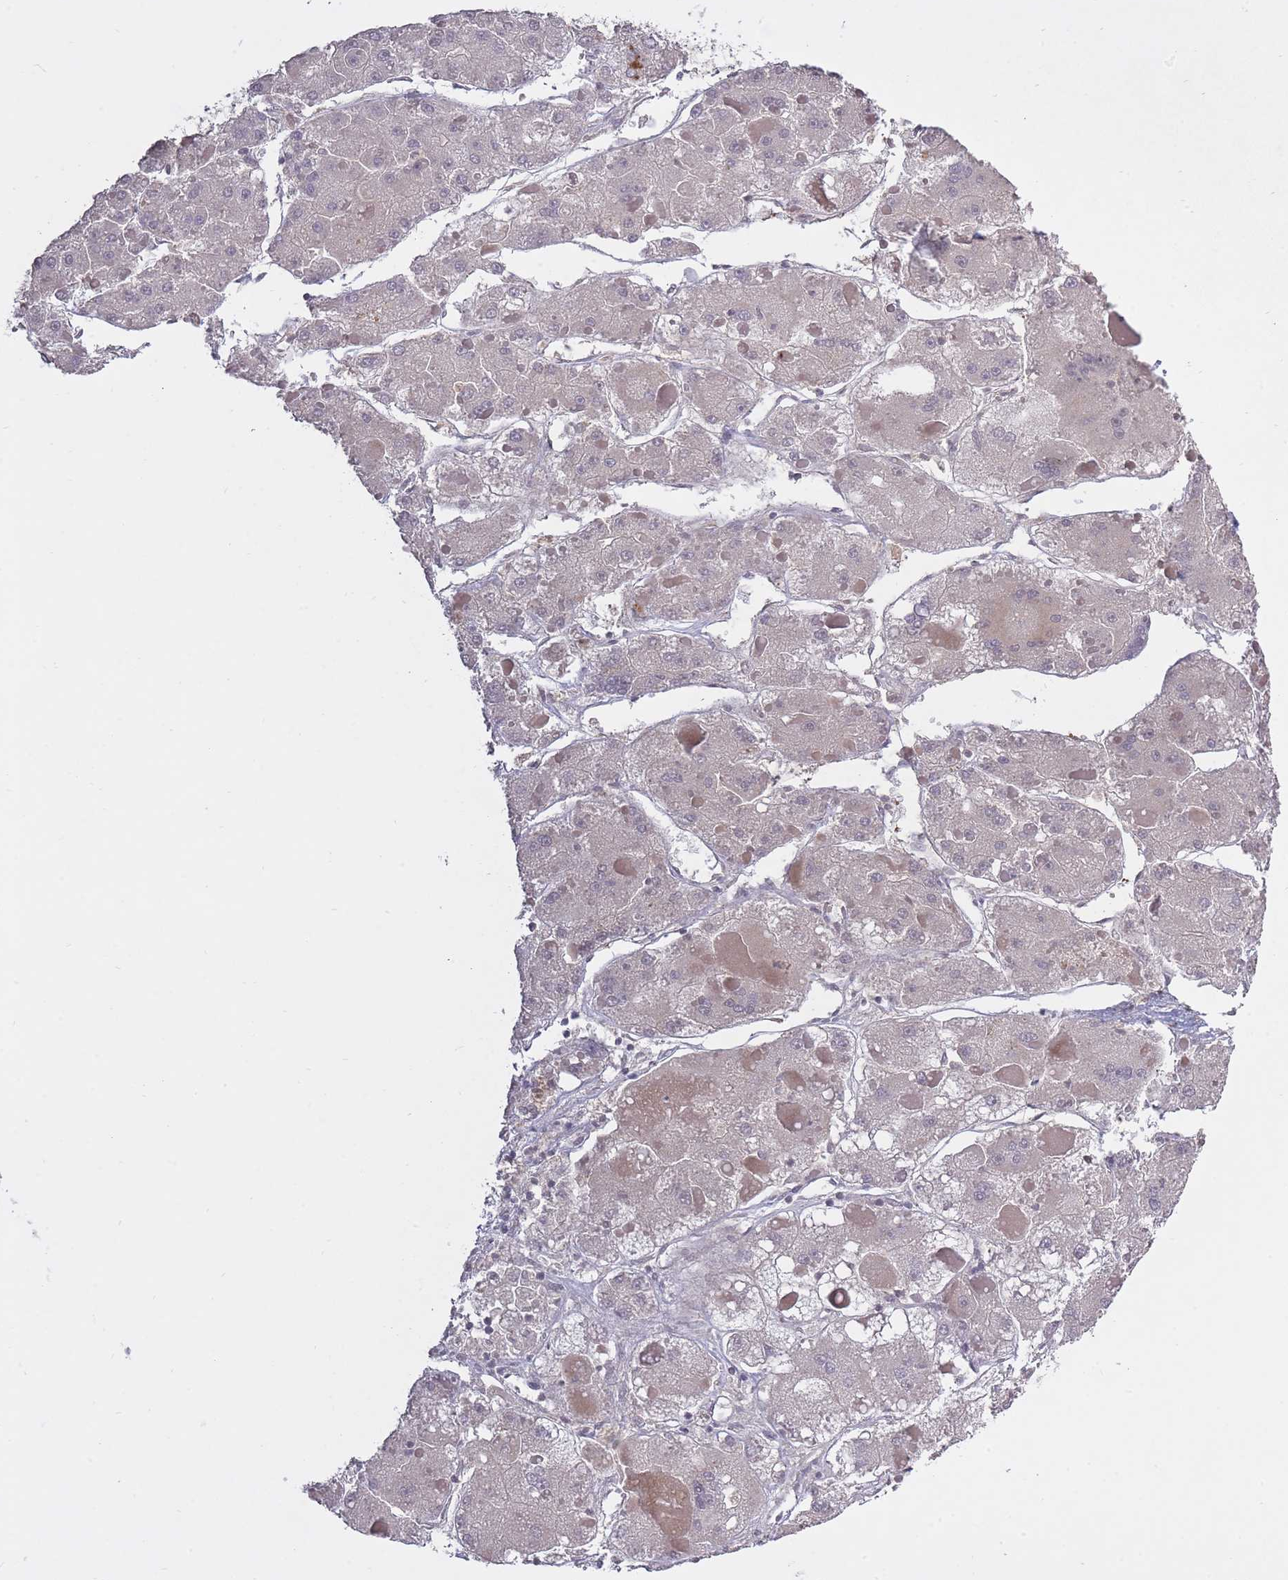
{"staining": {"intensity": "negative", "quantity": "none", "location": "none"}, "tissue": "liver cancer", "cell_type": "Tumor cells", "image_type": "cancer", "snomed": [{"axis": "morphology", "description": "Carcinoma, Hepatocellular, NOS"}, {"axis": "topography", "description": "Liver"}], "caption": "IHC of human liver cancer demonstrates no staining in tumor cells. (DAB (3,3'-diaminobenzidine) IHC, high magnification).", "gene": "ADCYAP1R1", "patient": {"sex": "female", "age": 73}}